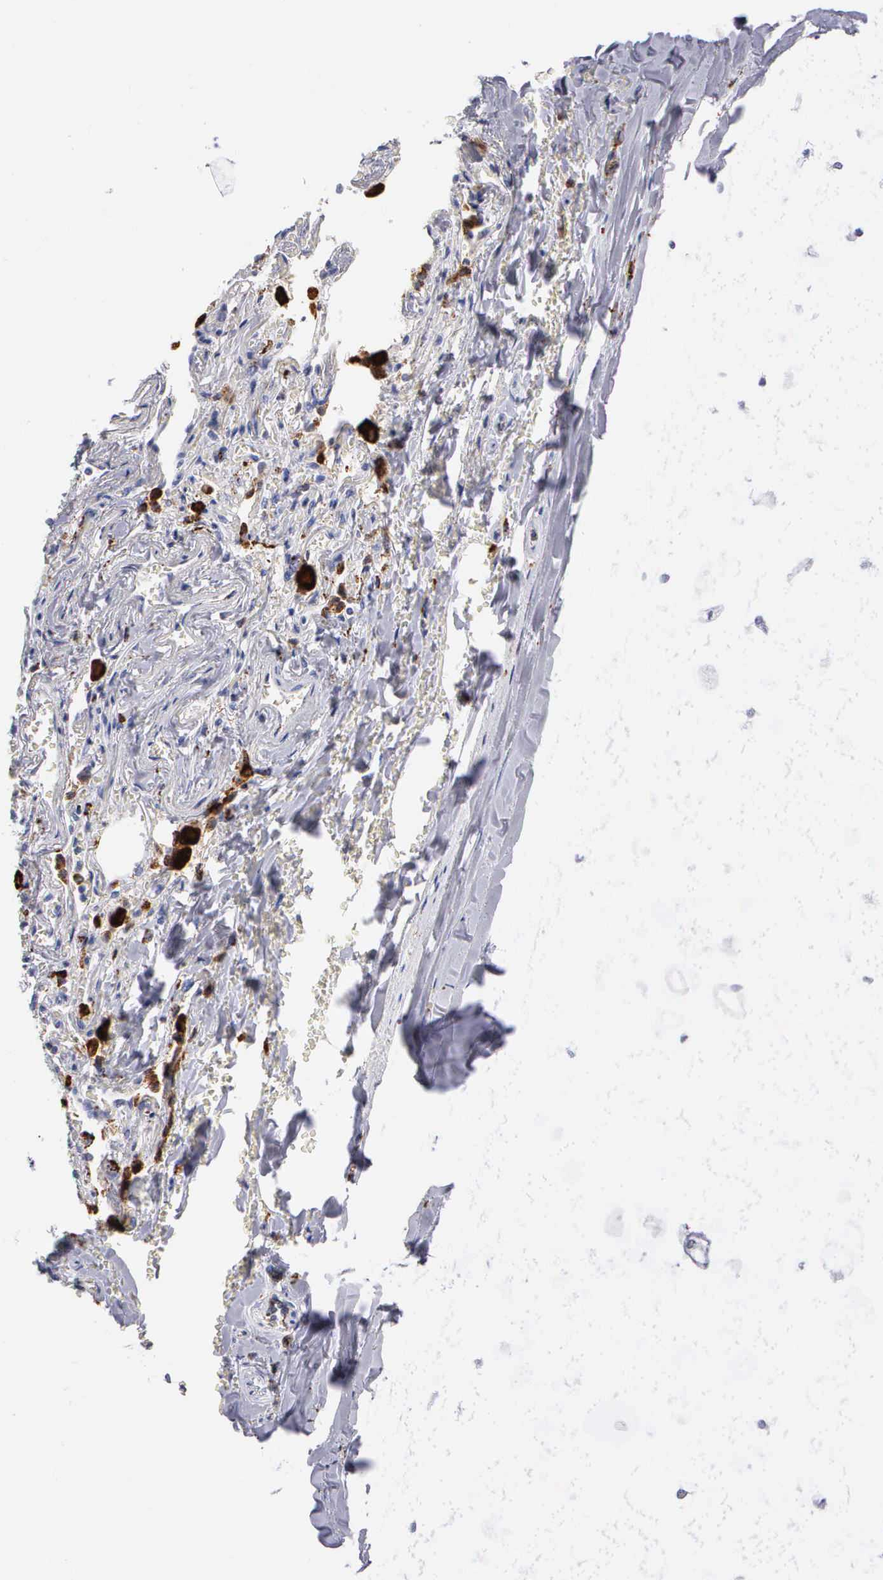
{"staining": {"intensity": "negative", "quantity": "none", "location": "none"}, "tissue": "adipose tissue", "cell_type": "Adipocytes", "image_type": "normal", "snomed": [{"axis": "morphology", "description": "Normal tissue, NOS"}, {"axis": "topography", "description": "Cartilage tissue"}, {"axis": "topography", "description": "Lung"}], "caption": "Micrograph shows no significant protein expression in adipocytes of benign adipose tissue.", "gene": "CTSH", "patient": {"sex": "male", "age": 65}}